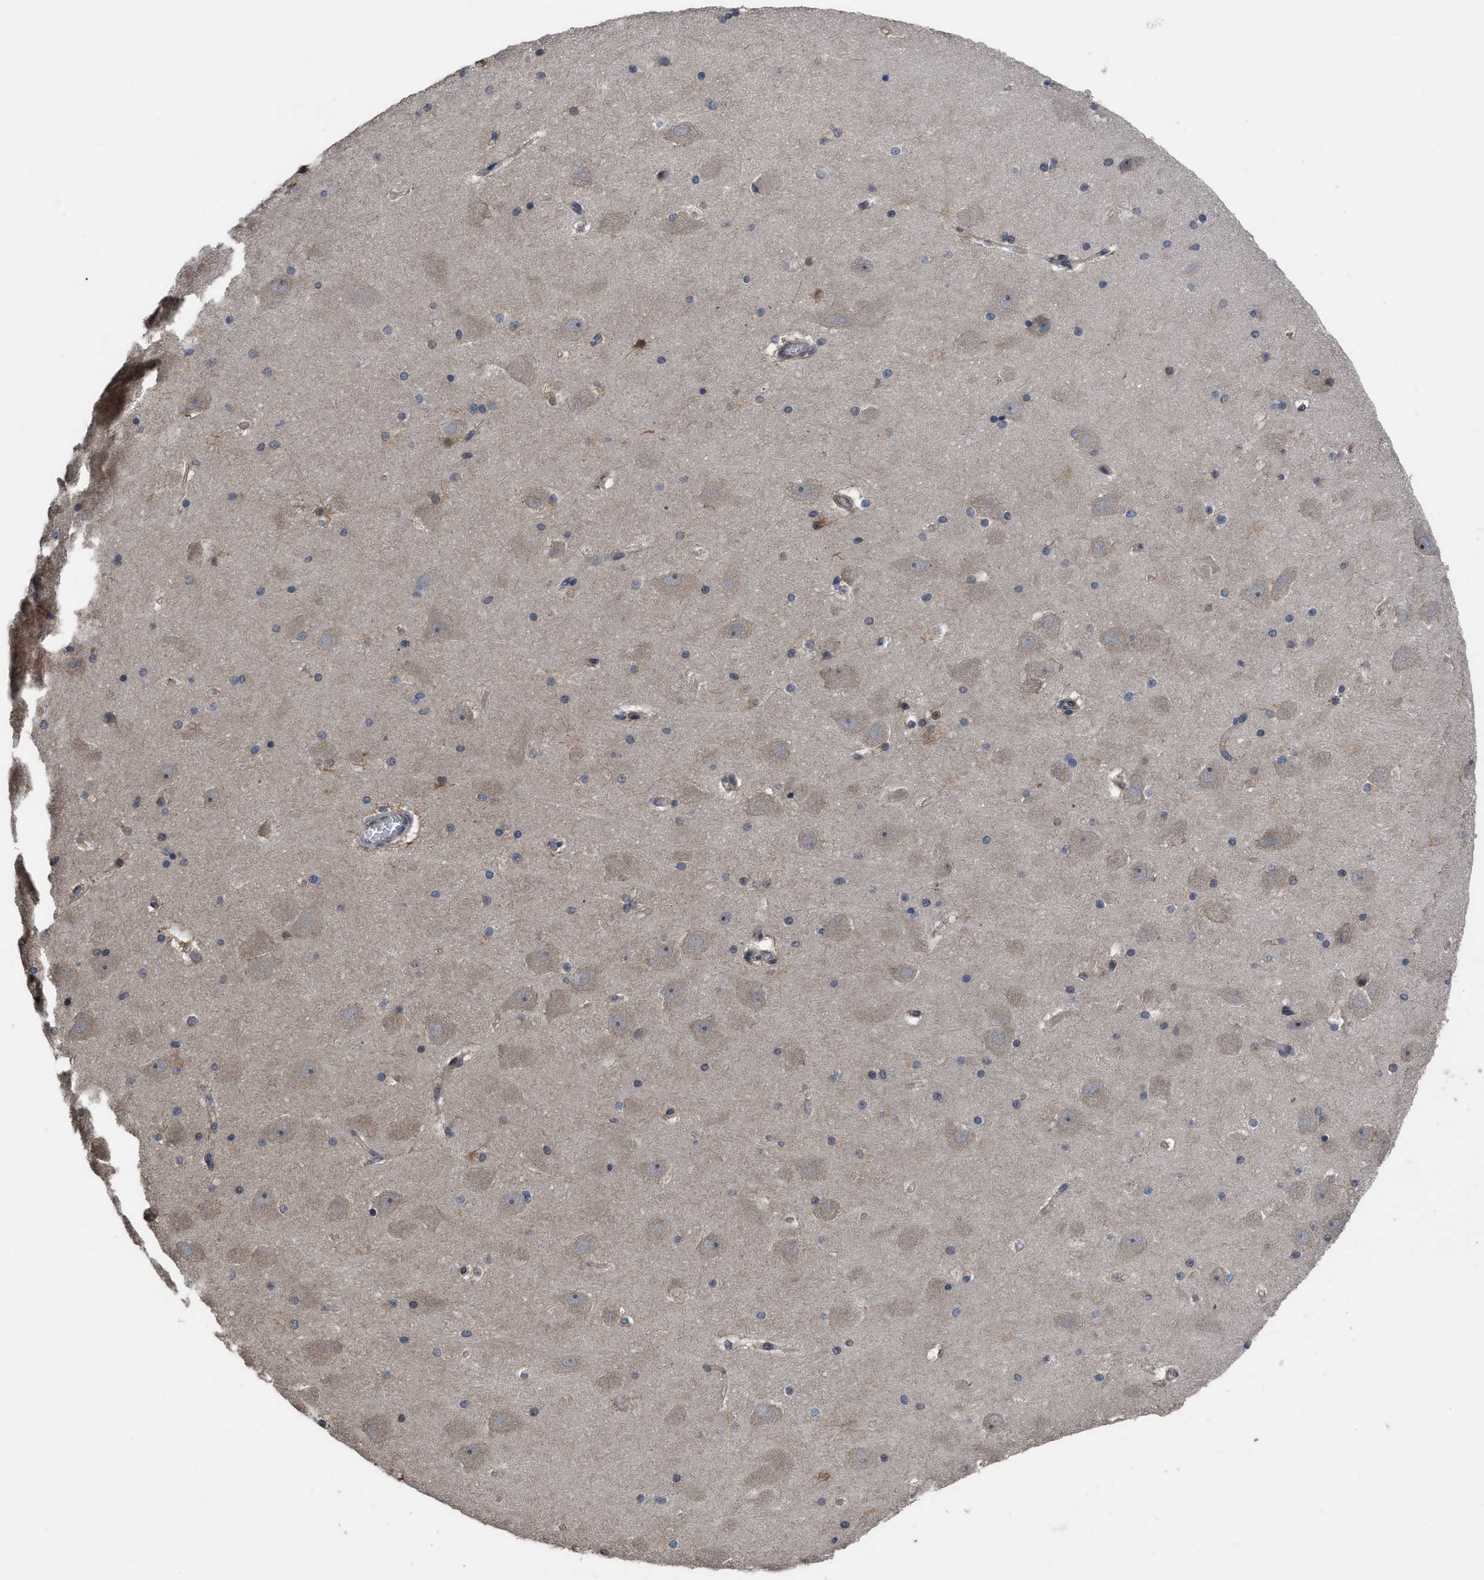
{"staining": {"intensity": "weak", "quantity": "<25%", "location": "cytoplasmic/membranous"}, "tissue": "hippocampus", "cell_type": "Glial cells", "image_type": "normal", "snomed": [{"axis": "morphology", "description": "Normal tissue, NOS"}, {"axis": "topography", "description": "Hippocampus"}], "caption": "DAB immunohistochemical staining of benign human hippocampus reveals no significant expression in glial cells.", "gene": "DNAJC14", "patient": {"sex": "male", "age": 45}}